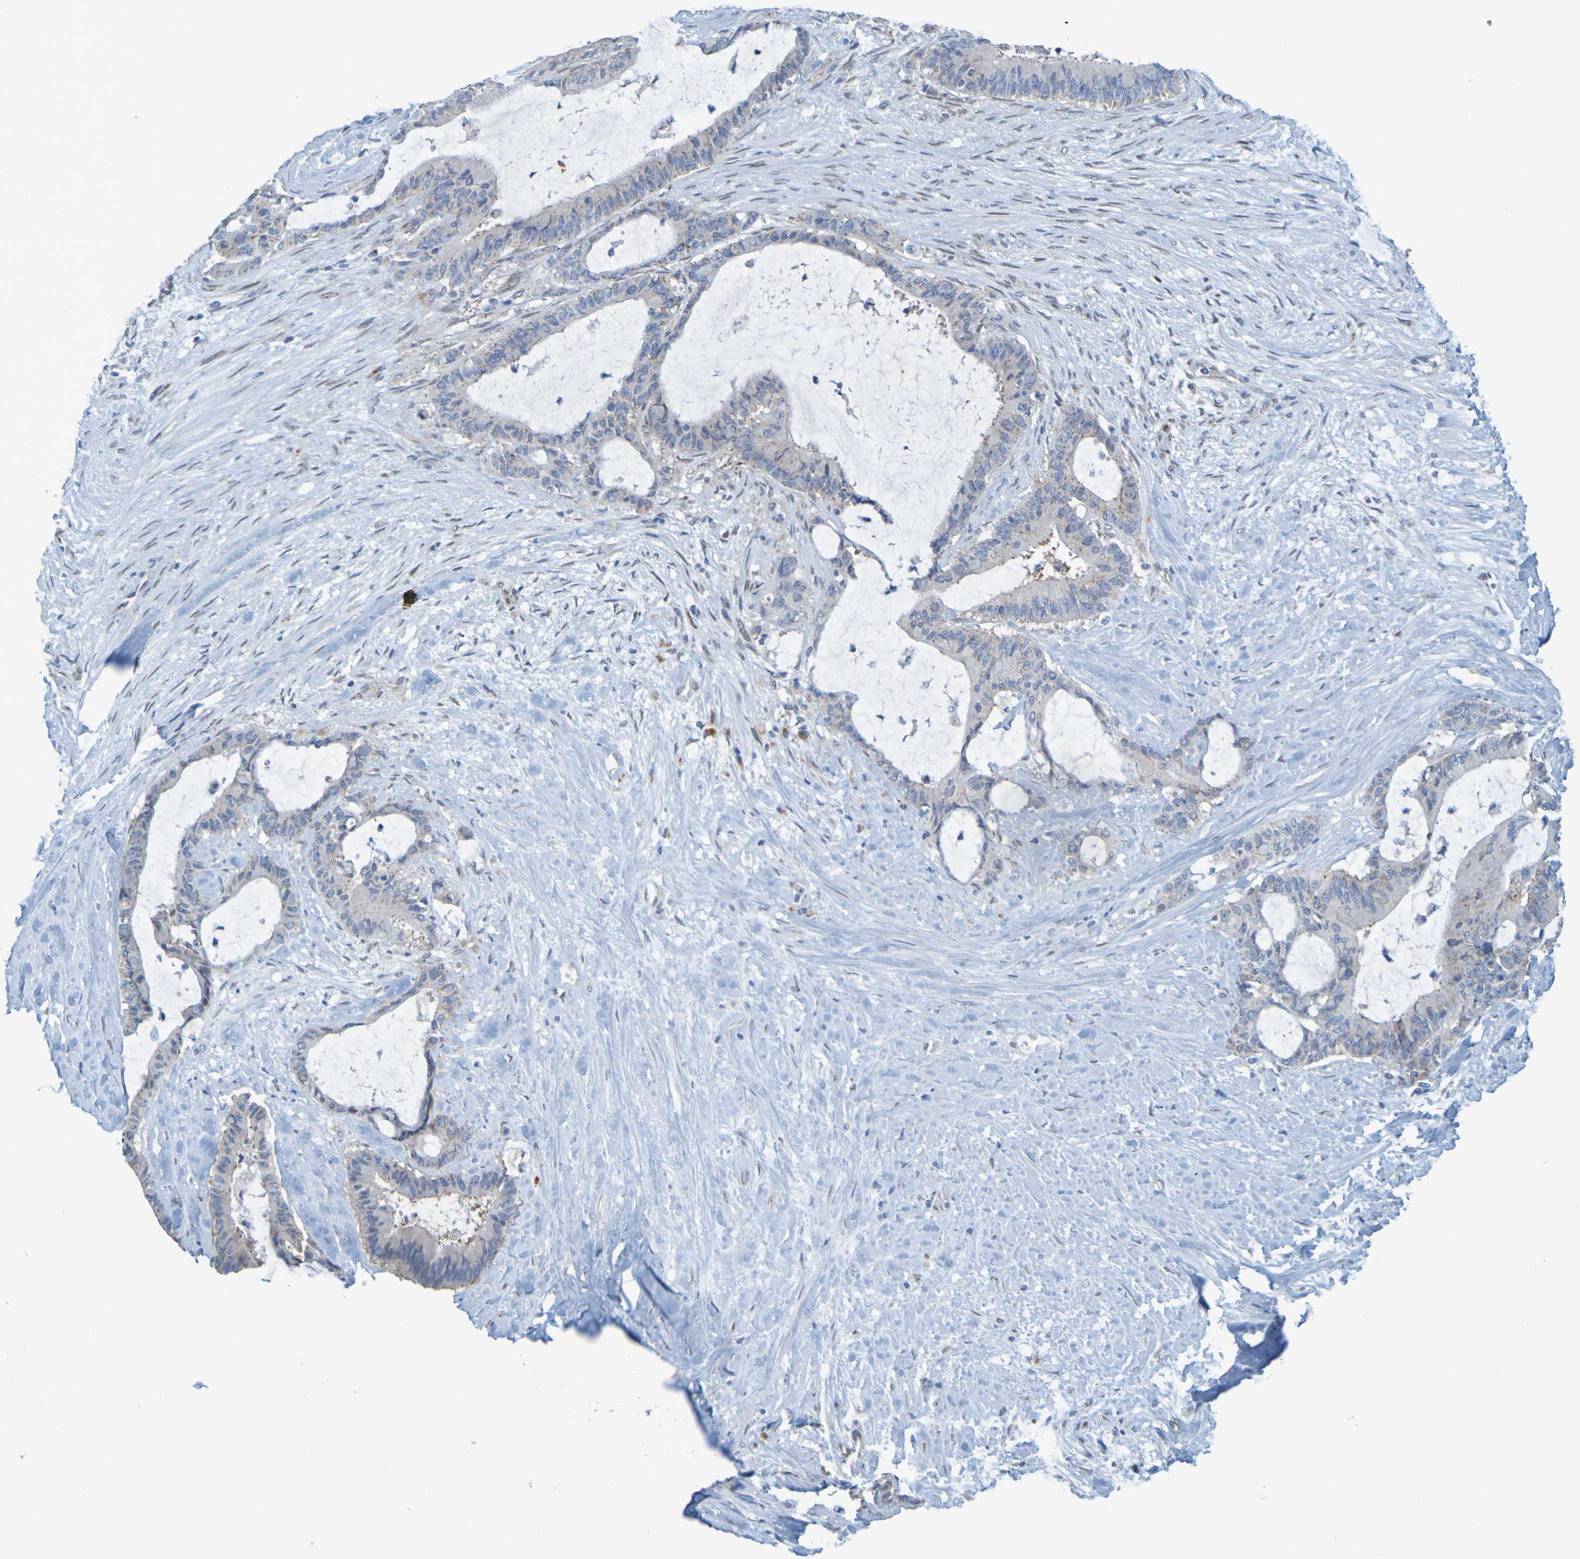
{"staining": {"intensity": "weak", "quantity": "<25%", "location": "cytoplasmic/membranous"}, "tissue": "liver cancer", "cell_type": "Tumor cells", "image_type": "cancer", "snomed": [{"axis": "morphology", "description": "Cholangiocarcinoma"}, {"axis": "topography", "description": "Liver"}], "caption": "Immunohistochemical staining of human cholangiocarcinoma (liver) shows no significant positivity in tumor cells. (Brightfield microscopy of DAB immunohistochemistry at high magnification).", "gene": "MAG", "patient": {"sex": "female", "age": 73}}